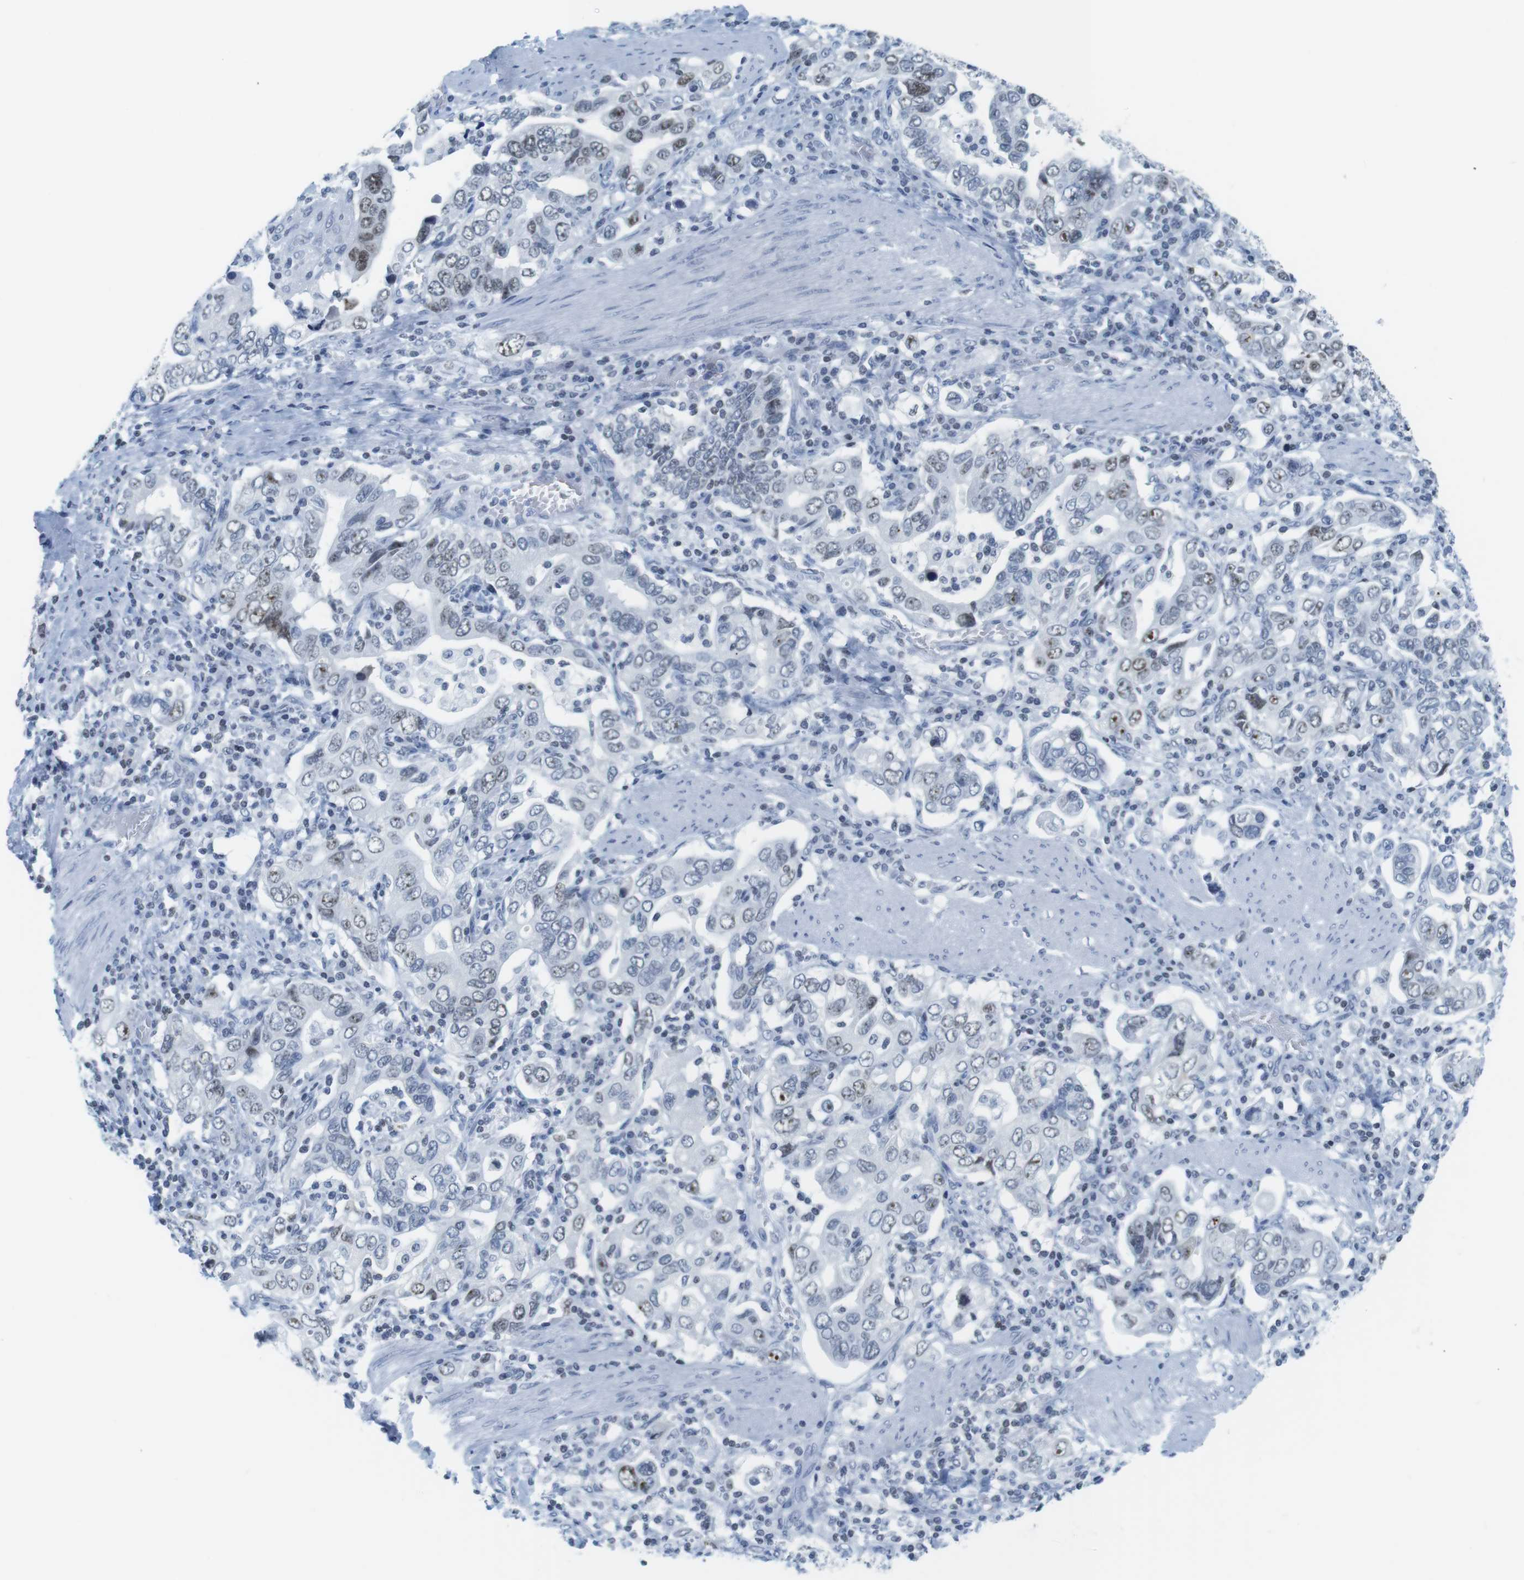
{"staining": {"intensity": "weak", "quantity": "25%-75%", "location": "nuclear"}, "tissue": "stomach cancer", "cell_type": "Tumor cells", "image_type": "cancer", "snomed": [{"axis": "morphology", "description": "Adenocarcinoma, NOS"}, {"axis": "topography", "description": "Stomach, upper"}], "caption": "IHC micrograph of stomach cancer (adenocarcinoma) stained for a protein (brown), which reveals low levels of weak nuclear expression in about 25%-75% of tumor cells.", "gene": "NIFK", "patient": {"sex": "male", "age": 62}}